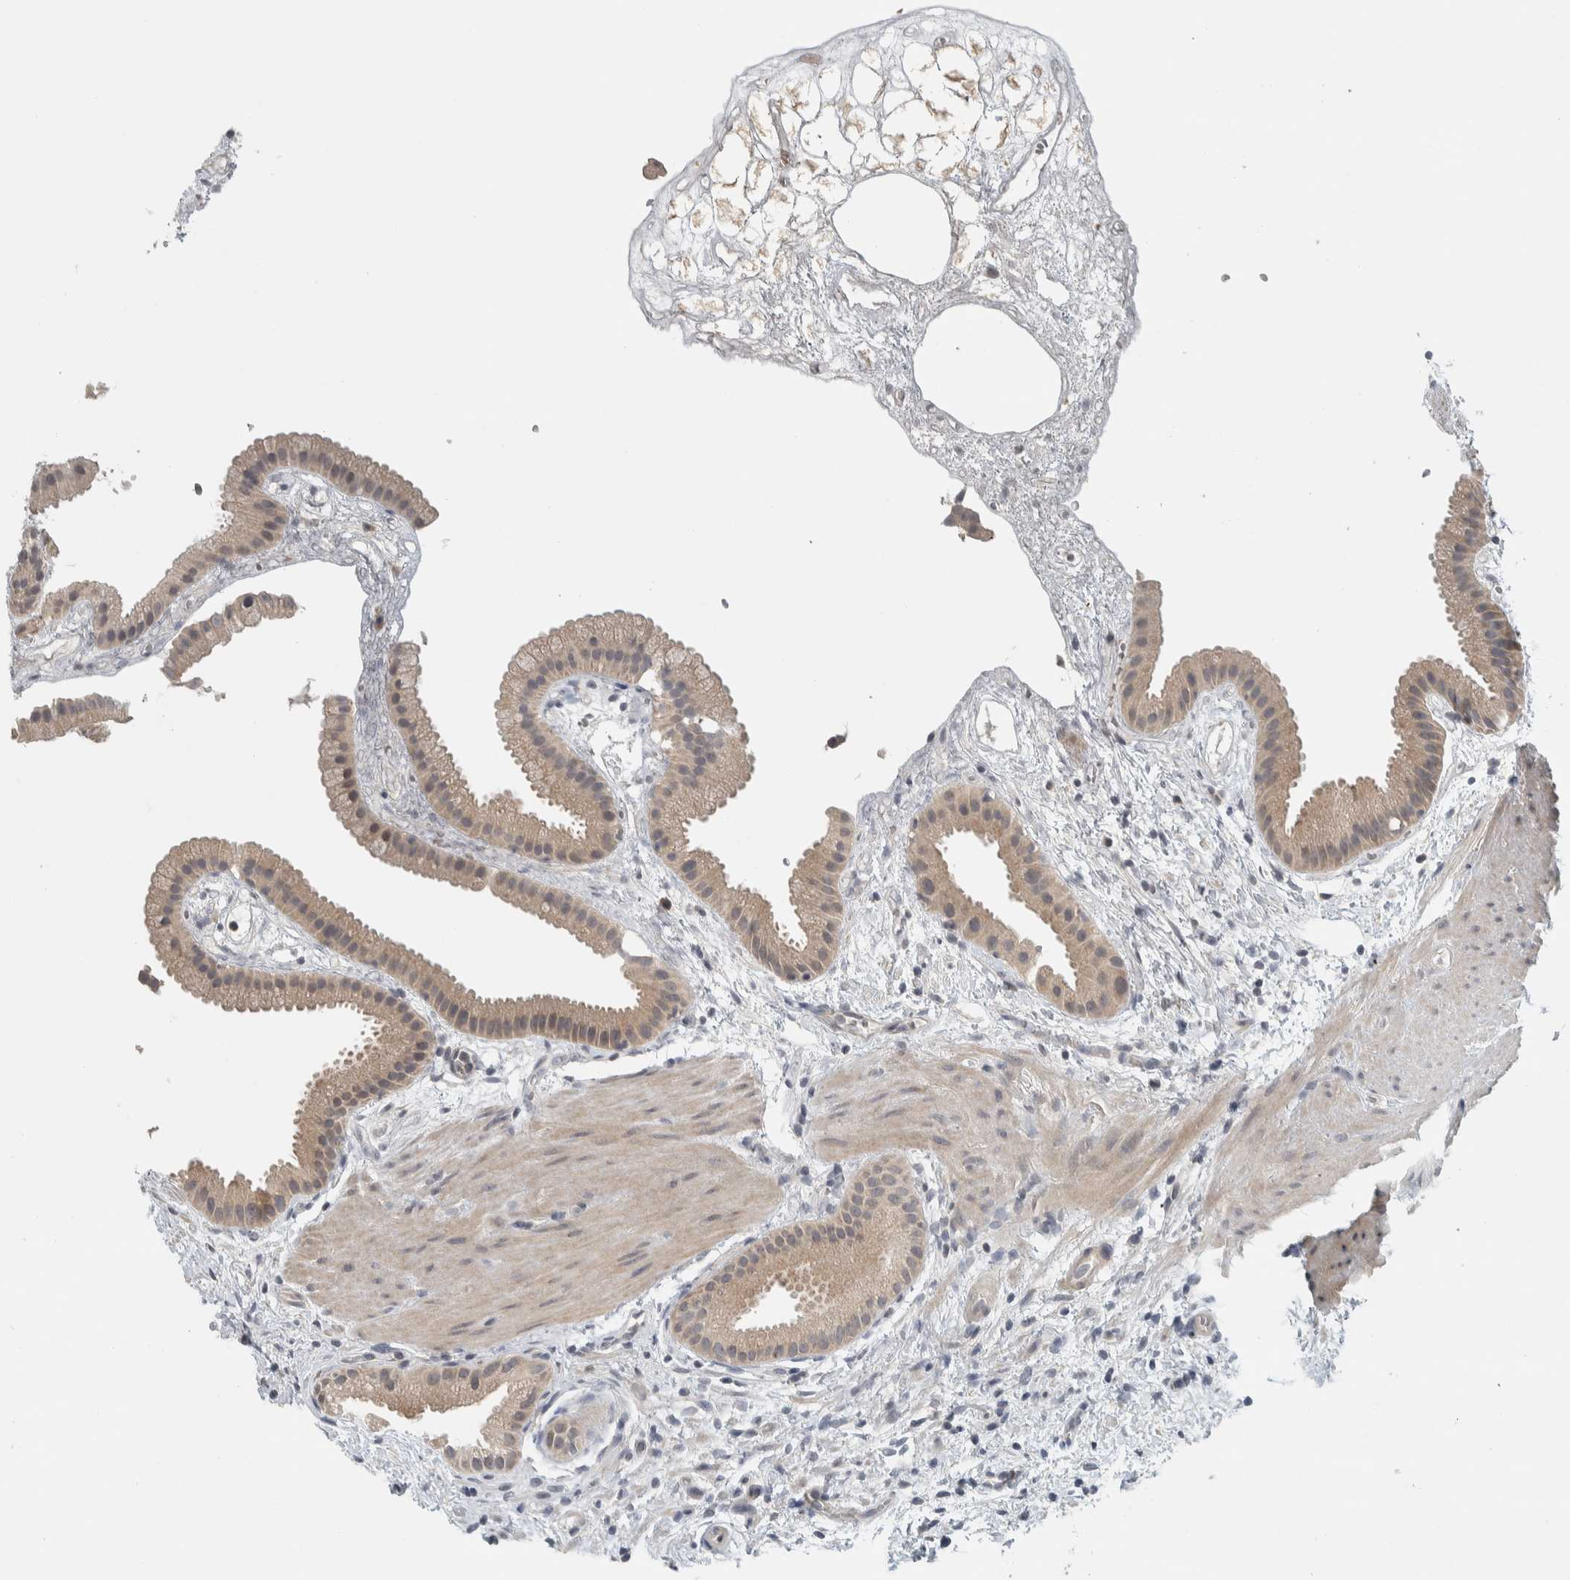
{"staining": {"intensity": "weak", "quantity": "25%-75%", "location": "cytoplasmic/membranous"}, "tissue": "gallbladder", "cell_type": "Glandular cells", "image_type": "normal", "snomed": [{"axis": "morphology", "description": "Normal tissue, NOS"}, {"axis": "topography", "description": "Gallbladder"}], "caption": "A low amount of weak cytoplasmic/membranous positivity is seen in approximately 25%-75% of glandular cells in benign gallbladder. The staining was performed using DAB (3,3'-diaminobenzidine) to visualize the protein expression in brown, while the nuclei were stained in blue with hematoxylin (Magnification: 20x).", "gene": "AFP", "patient": {"sex": "female", "age": 64}}